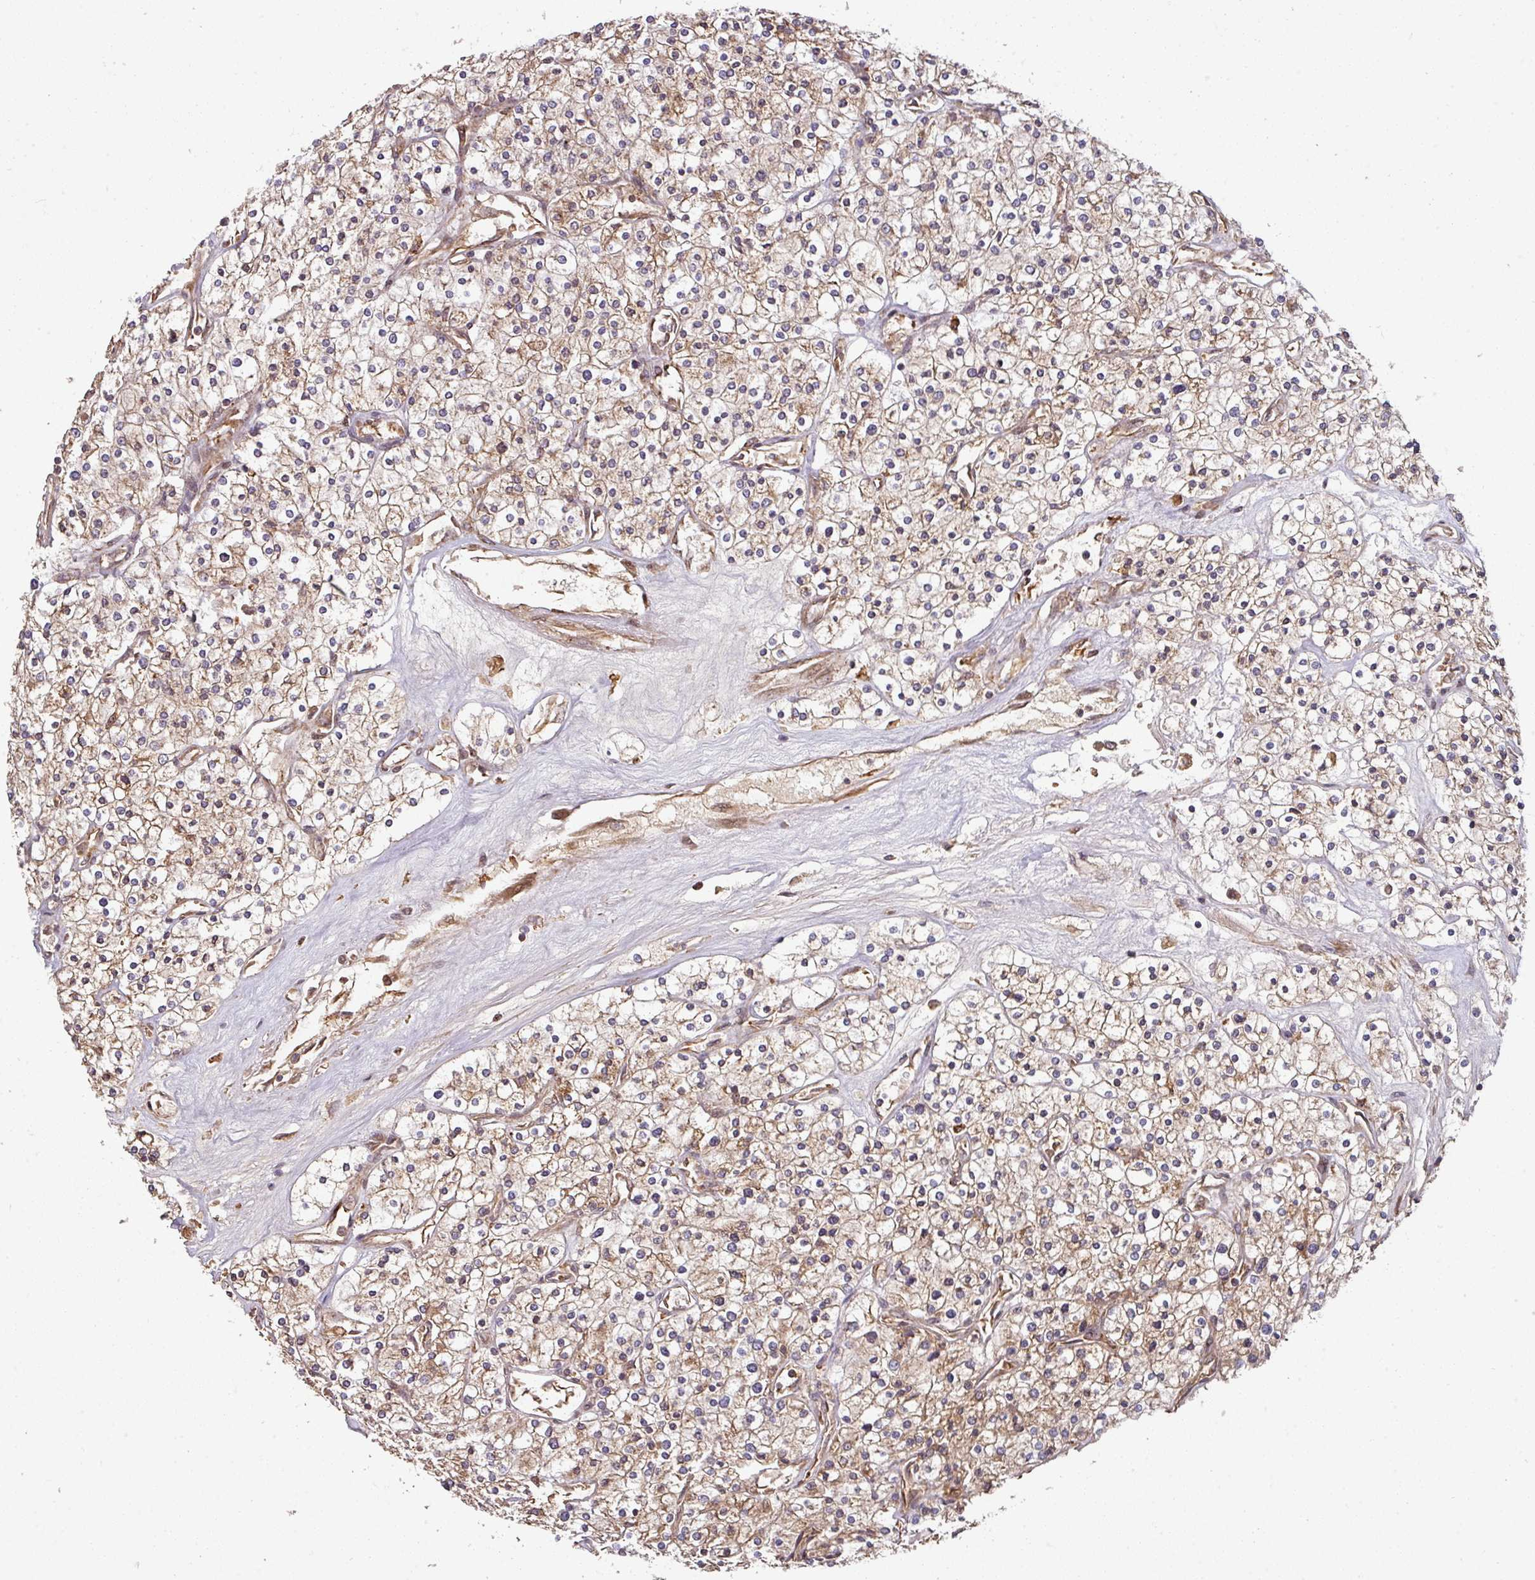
{"staining": {"intensity": "moderate", "quantity": ">75%", "location": "cytoplasmic/membranous"}, "tissue": "renal cancer", "cell_type": "Tumor cells", "image_type": "cancer", "snomed": [{"axis": "morphology", "description": "Adenocarcinoma, NOS"}, {"axis": "topography", "description": "Kidney"}], "caption": "IHC image of neoplastic tissue: renal cancer (adenocarcinoma) stained using immunohistochemistry (IHC) reveals medium levels of moderate protein expression localized specifically in the cytoplasmic/membranous of tumor cells, appearing as a cytoplasmic/membranous brown color.", "gene": "TRAP1", "patient": {"sex": "male", "age": 80}}